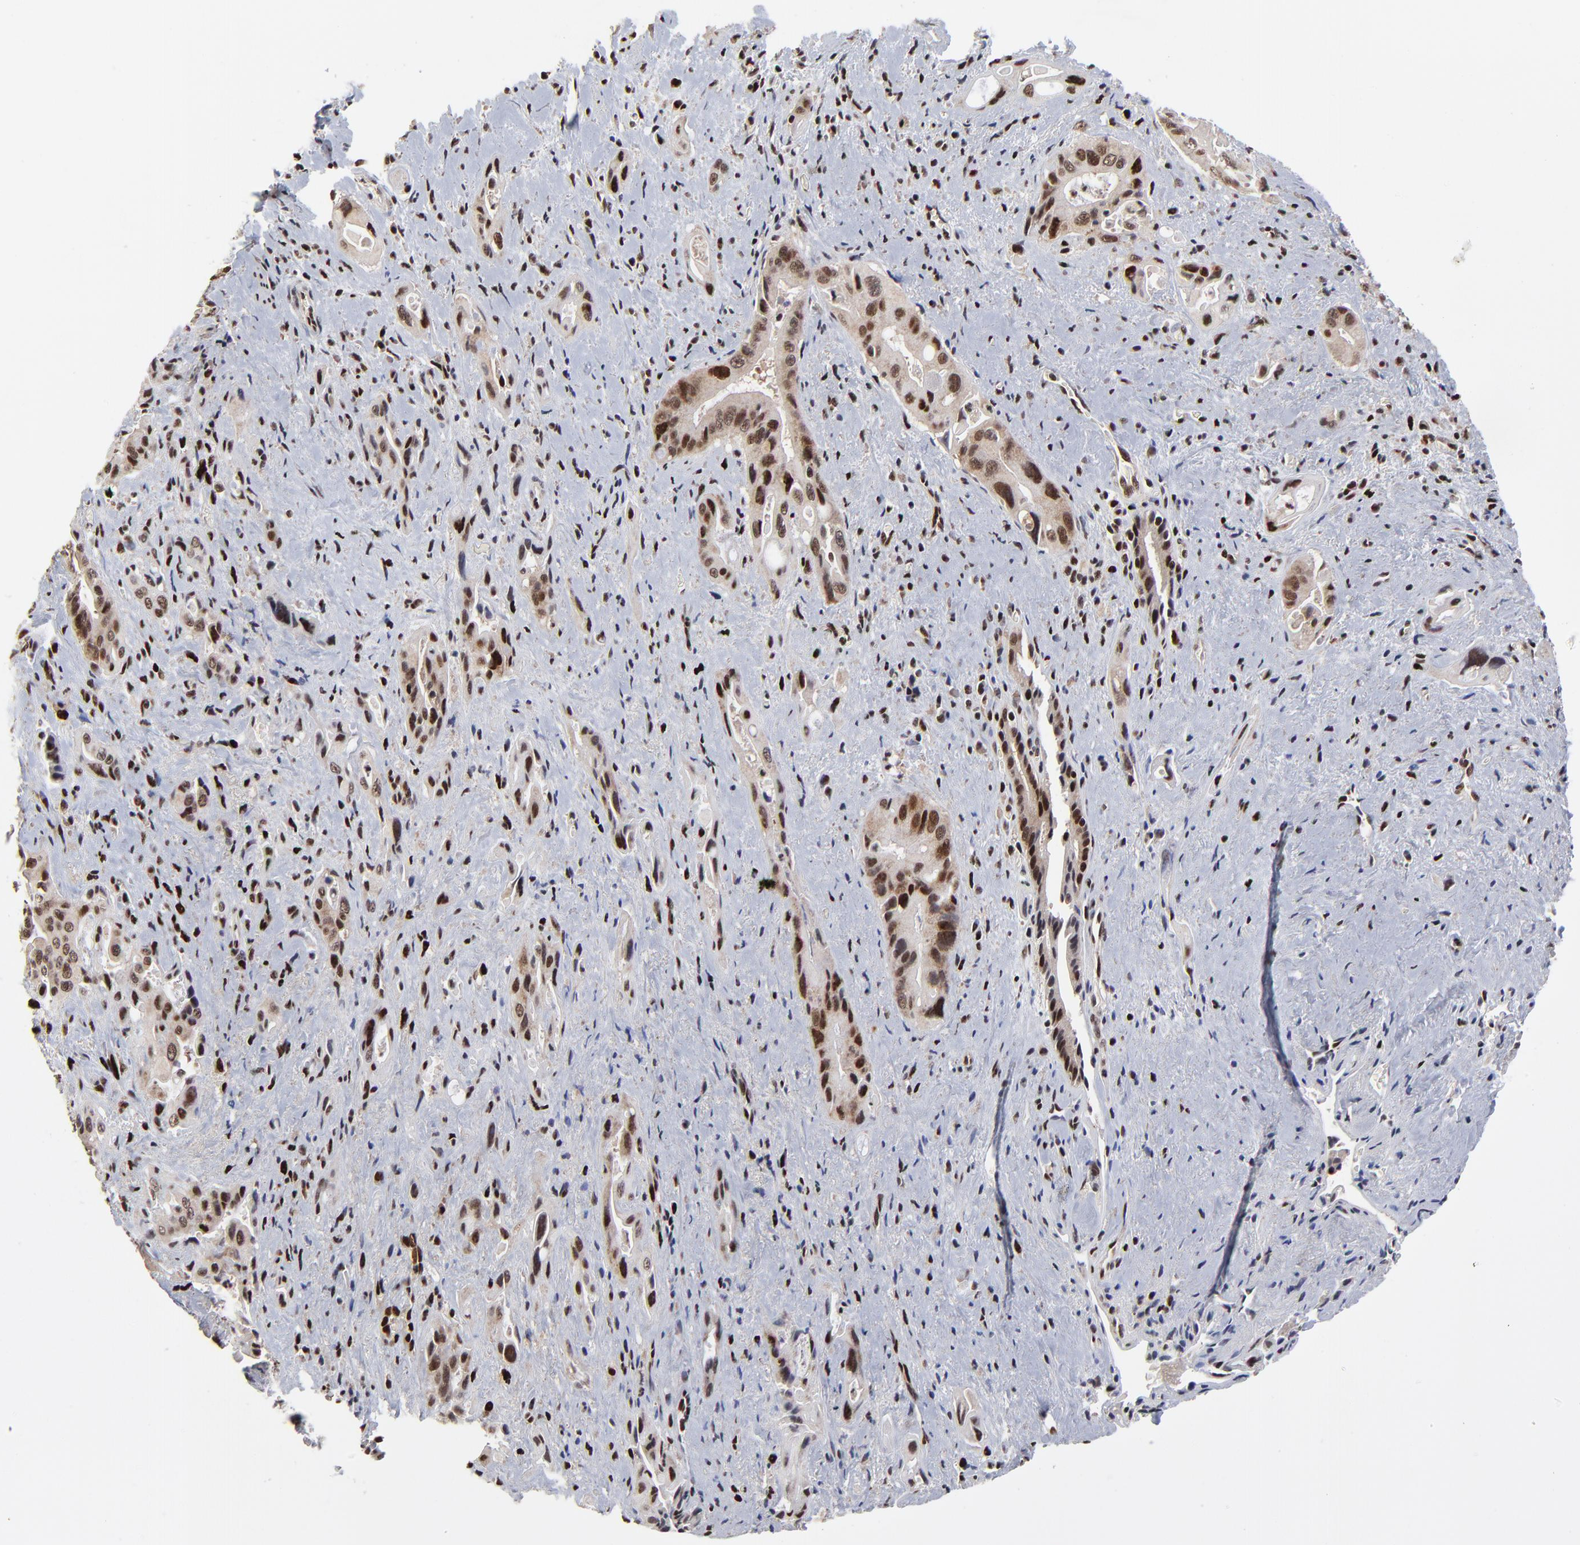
{"staining": {"intensity": "strong", "quantity": ">75%", "location": "nuclear"}, "tissue": "pancreatic cancer", "cell_type": "Tumor cells", "image_type": "cancer", "snomed": [{"axis": "morphology", "description": "Adenocarcinoma, NOS"}, {"axis": "topography", "description": "Pancreas"}], "caption": "Pancreatic cancer (adenocarcinoma) stained with a brown dye reveals strong nuclear positive positivity in about >75% of tumor cells.", "gene": "RBM22", "patient": {"sex": "male", "age": 77}}